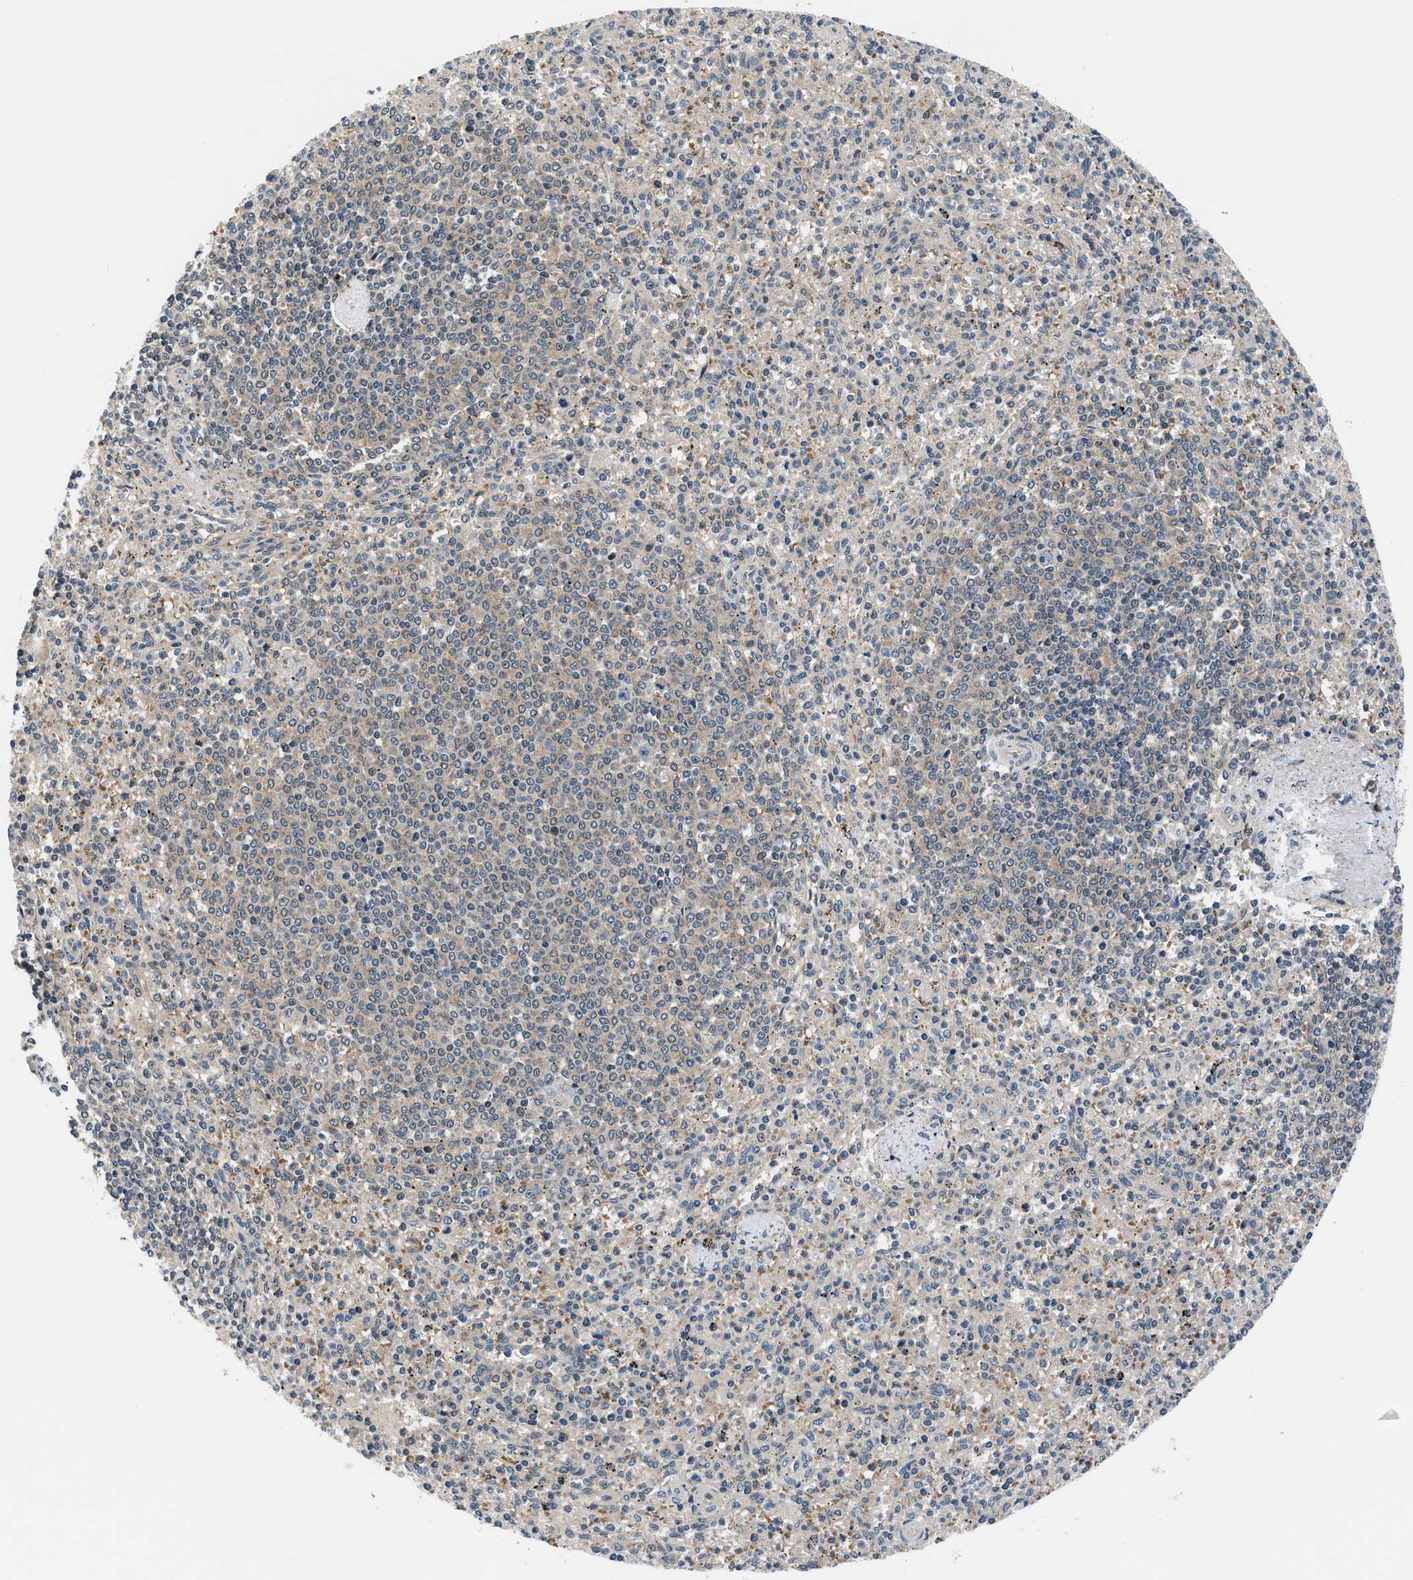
{"staining": {"intensity": "weak", "quantity": "<25%", "location": "cytoplasmic/membranous"}, "tissue": "spleen", "cell_type": "Cells in red pulp", "image_type": "normal", "snomed": [{"axis": "morphology", "description": "Normal tissue, NOS"}, {"axis": "topography", "description": "Spleen"}], "caption": "This image is of benign spleen stained with immunohistochemistry to label a protein in brown with the nuclei are counter-stained blue. There is no staining in cells in red pulp.", "gene": "PRPSAP2", "patient": {"sex": "male", "age": 72}}